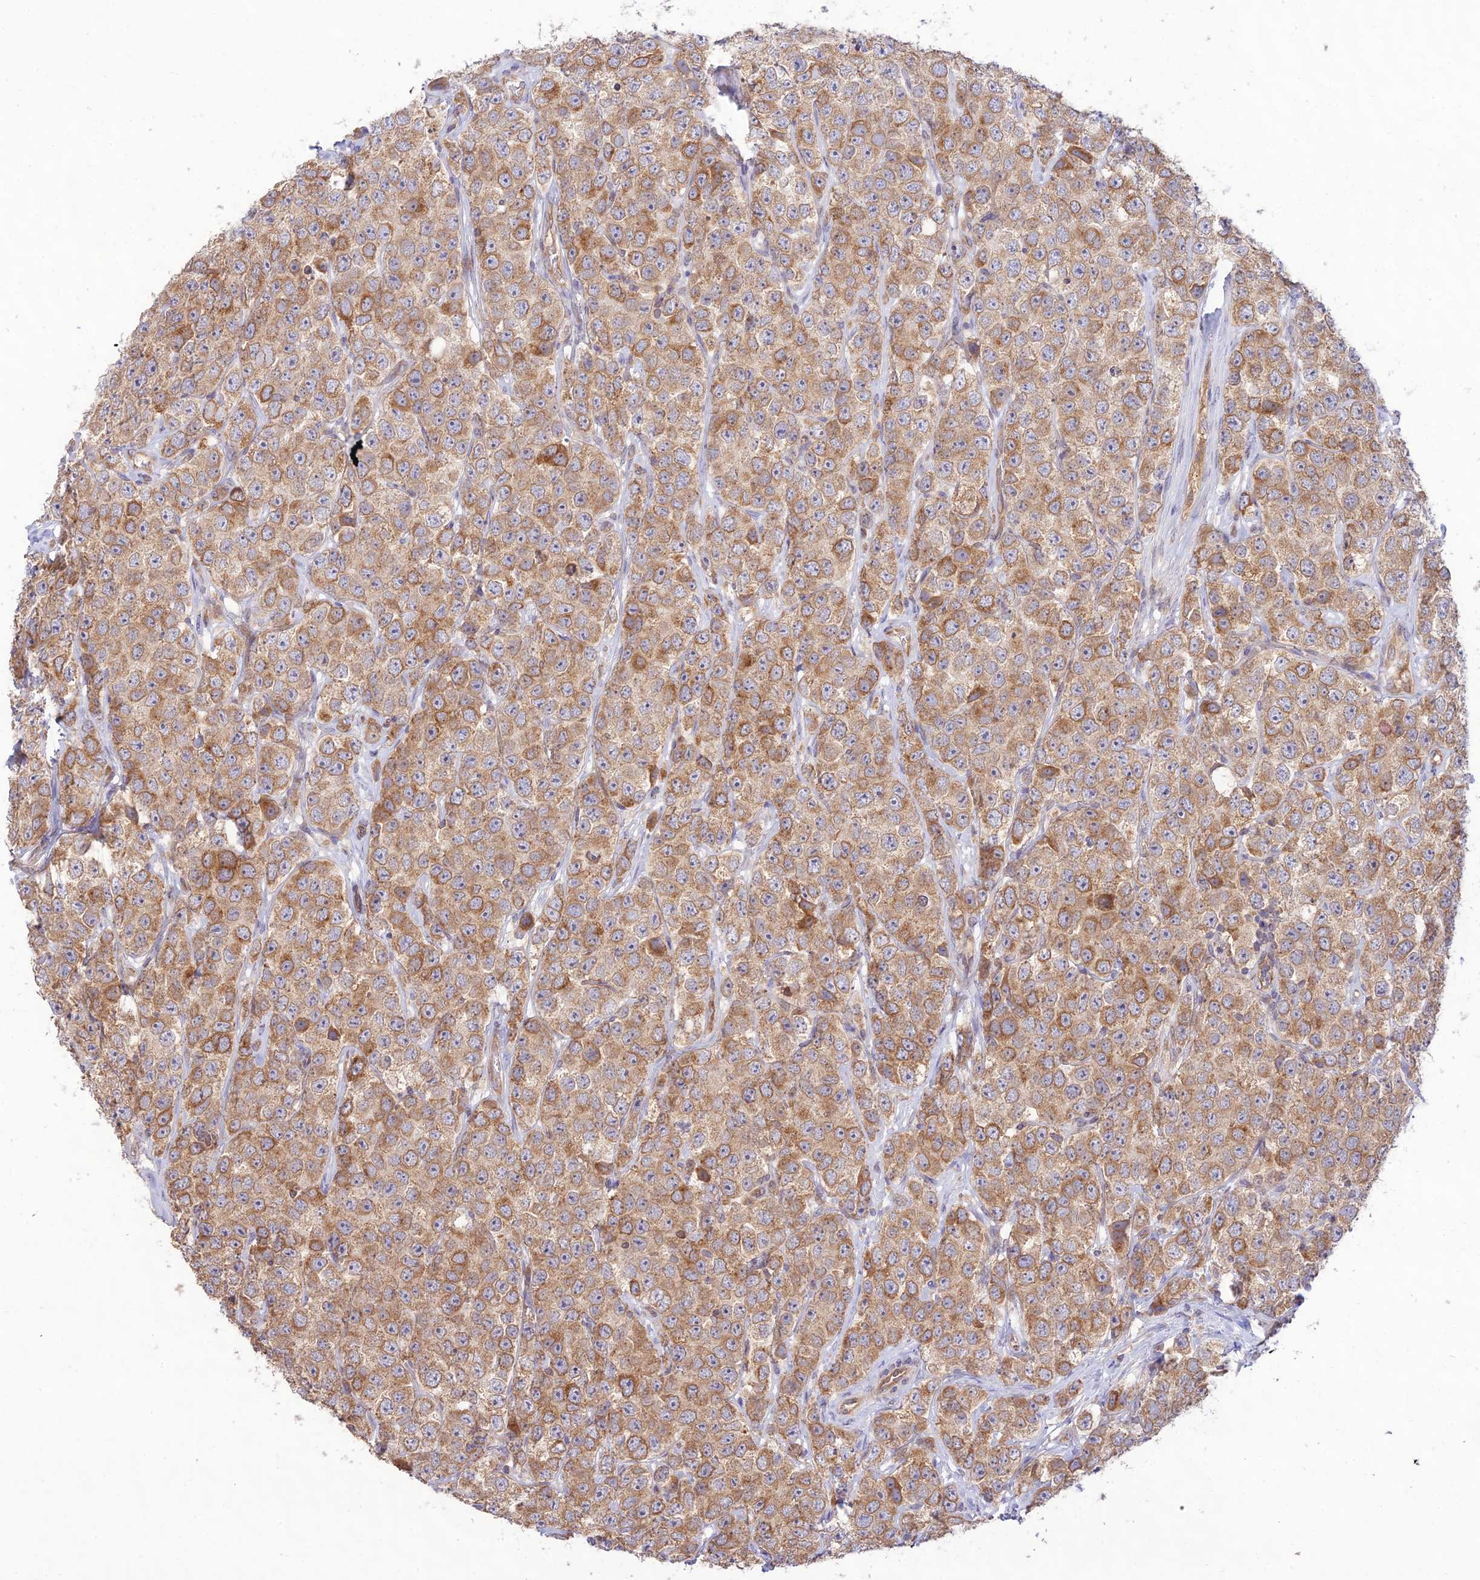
{"staining": {"intensity": "moderate", "quantity": ">75%", "location": "cytoplasmic/membranous"}, "tissue": "testis cancer", "cell_type": "Tumor cells", "image_type": "cancer", "snomed": [{"axis": "morphology", "description": "Seminoma, NOS"}, {"axis": "topography", "description": "Testis"}], "caption": "A brown stain shows moderate cytoplasmic/membranous positivity of a protein in seminoma (testis) tumor cells.", "gene": "TMEM259", "patient": {"sex": "male", "age": 28}}